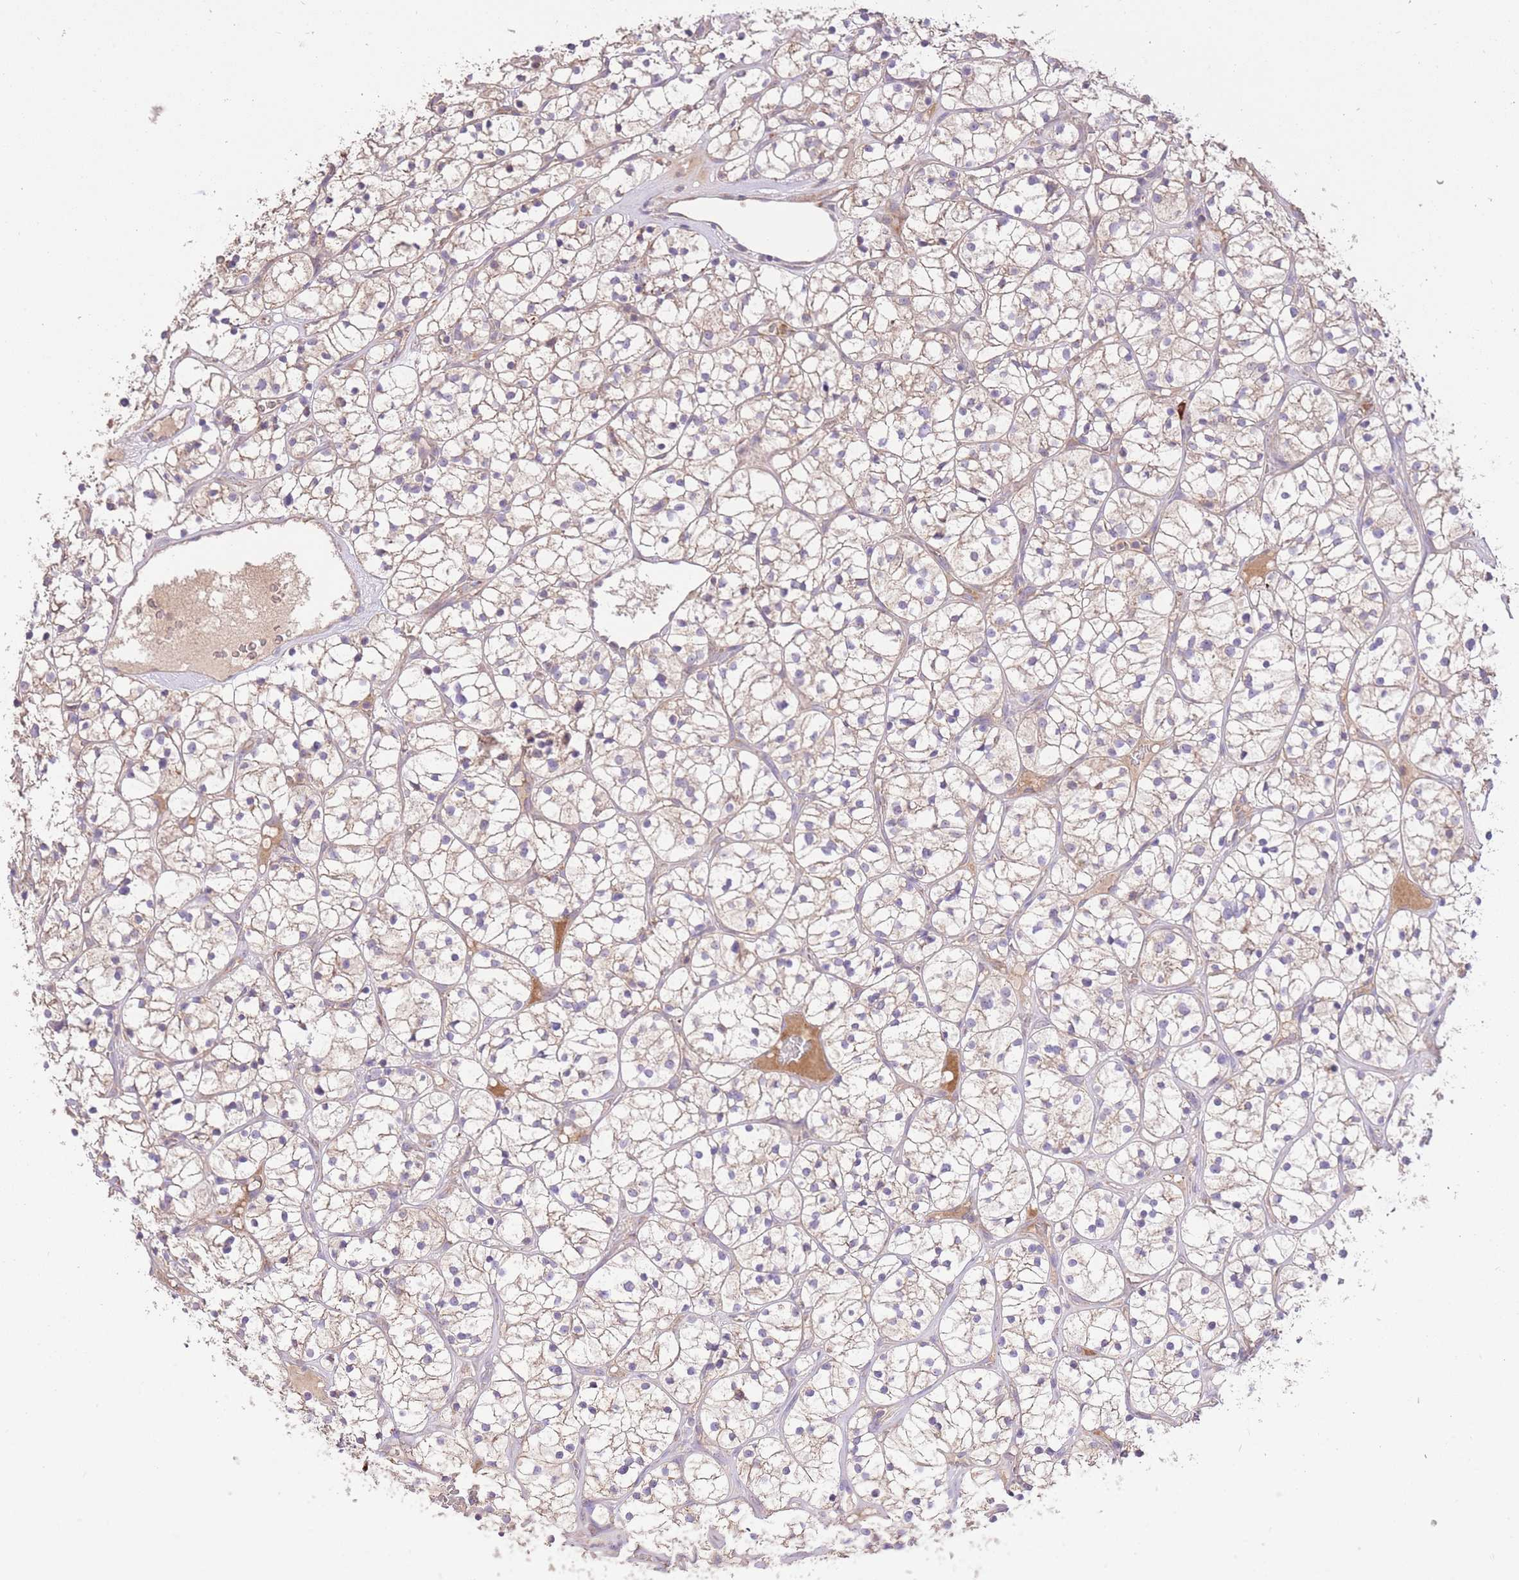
{"staining": {"intensity": "weak", "quantity": "<25%", "location": "cytoplasmic/membranous"}, "tissue": "renal cancer", "cell_type": "Tumor cells", "image_type": "cancer", "snomed": [{"axis": "morphology", "description": "Adenocarcinoma, NOS"}, {"axis": "topography", "description": "Kidney"}], "caption": "DAB immunohistochemical staining of renal cancer (adenocarcinoma) displays no significant positivity in tumor cells.", "gene": "PREP", "patient": {"sex": "female", "age": 64}}